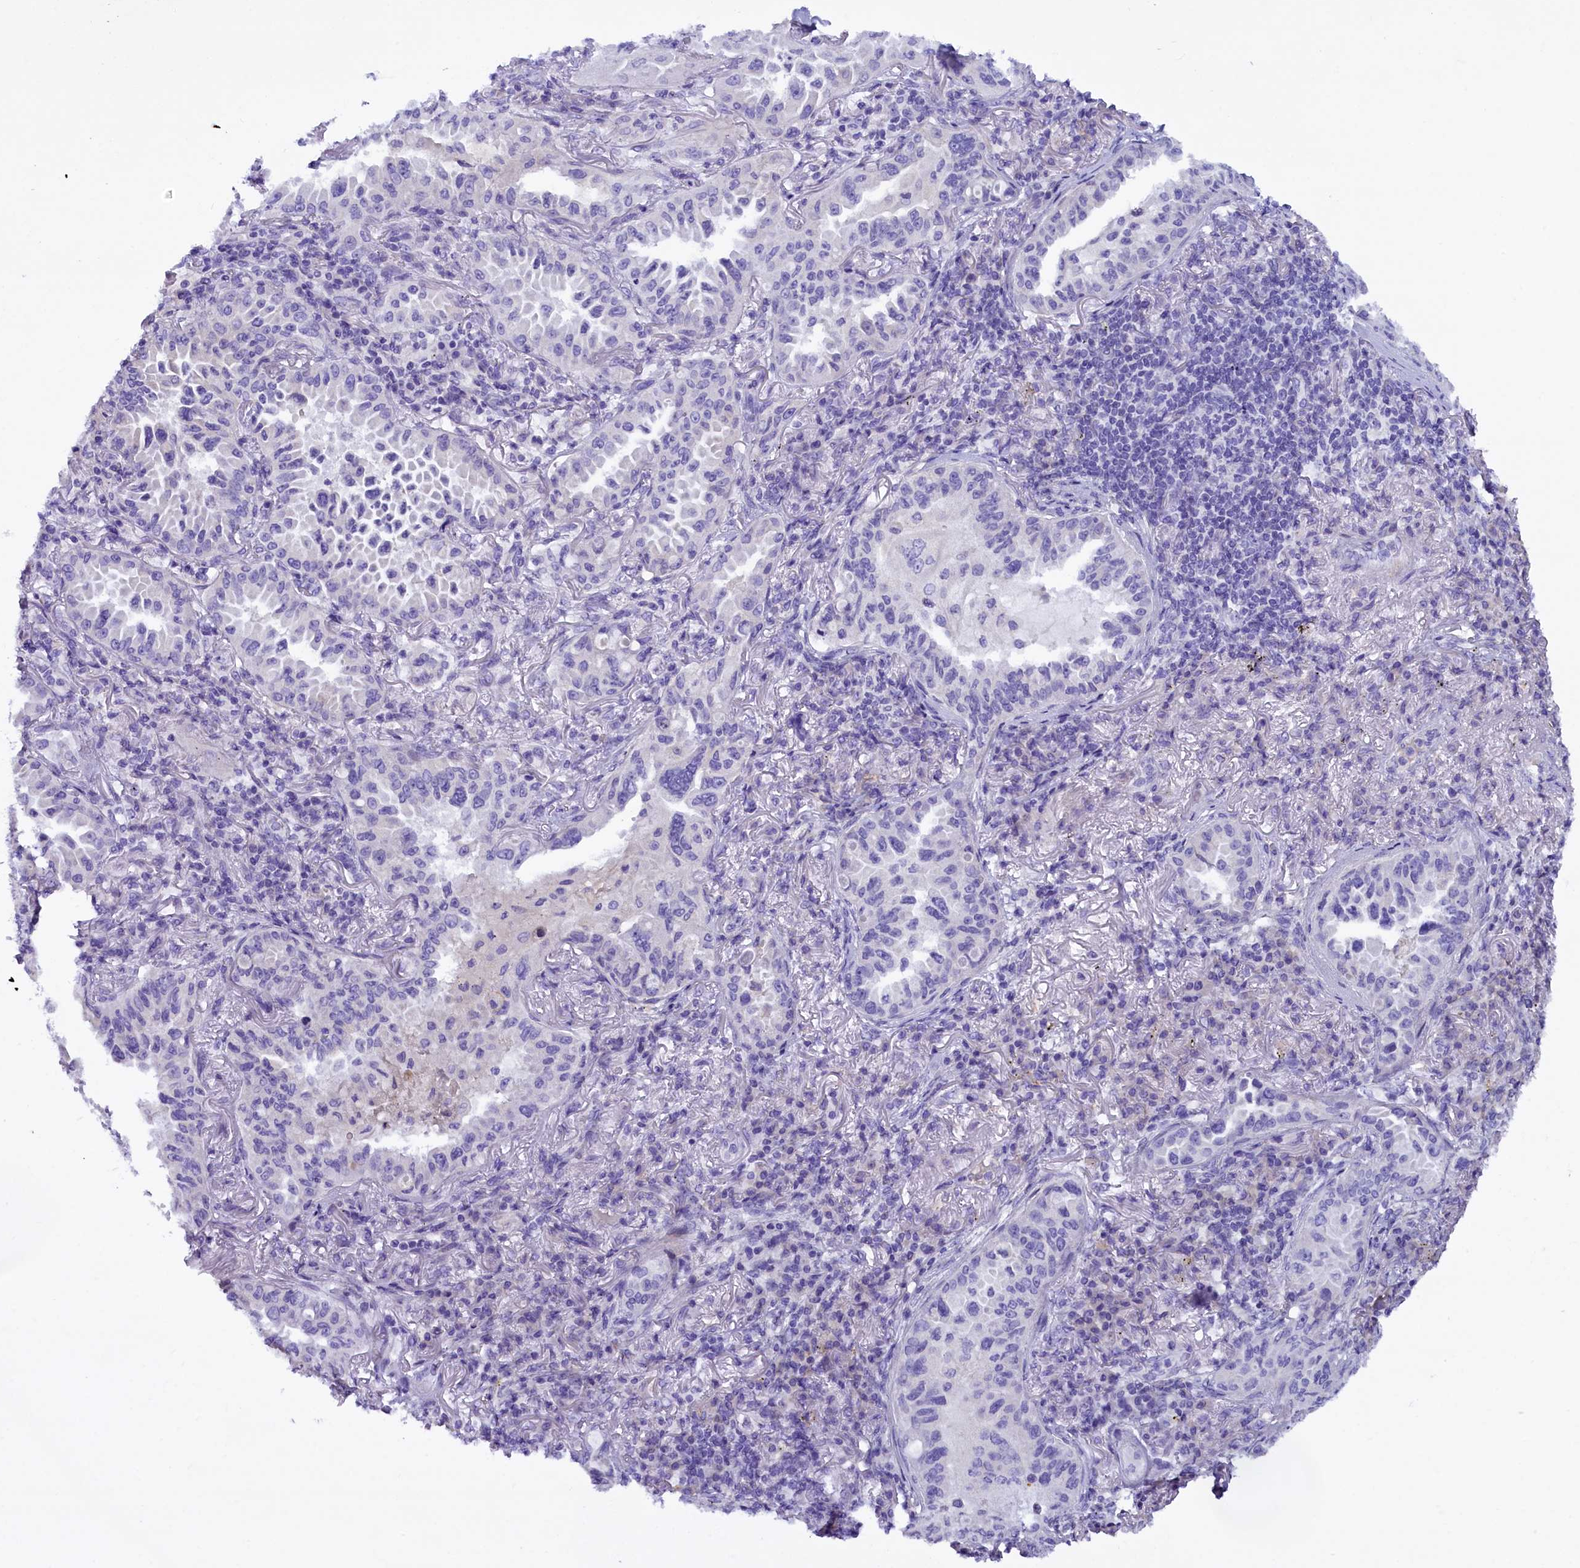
{"staining": {"intensity": "negative", "quantity": "none", "location": "none"}, "tissue": "lung cancer", "cell_type": "Tumor cells", "image_type": "cancer", "snomed": [{"axis": "morphology", "description": "Adenocarcinoma, NOS"}, {"axis": "topography", "description": "Lung"}], "caption": "This is an immunohistochemistry photomicrograph of human lung adenocarcinoma. There is no staining in tumor cells.", "gene": "RTTN", "patient": {"sex": "female", "age": 69}}